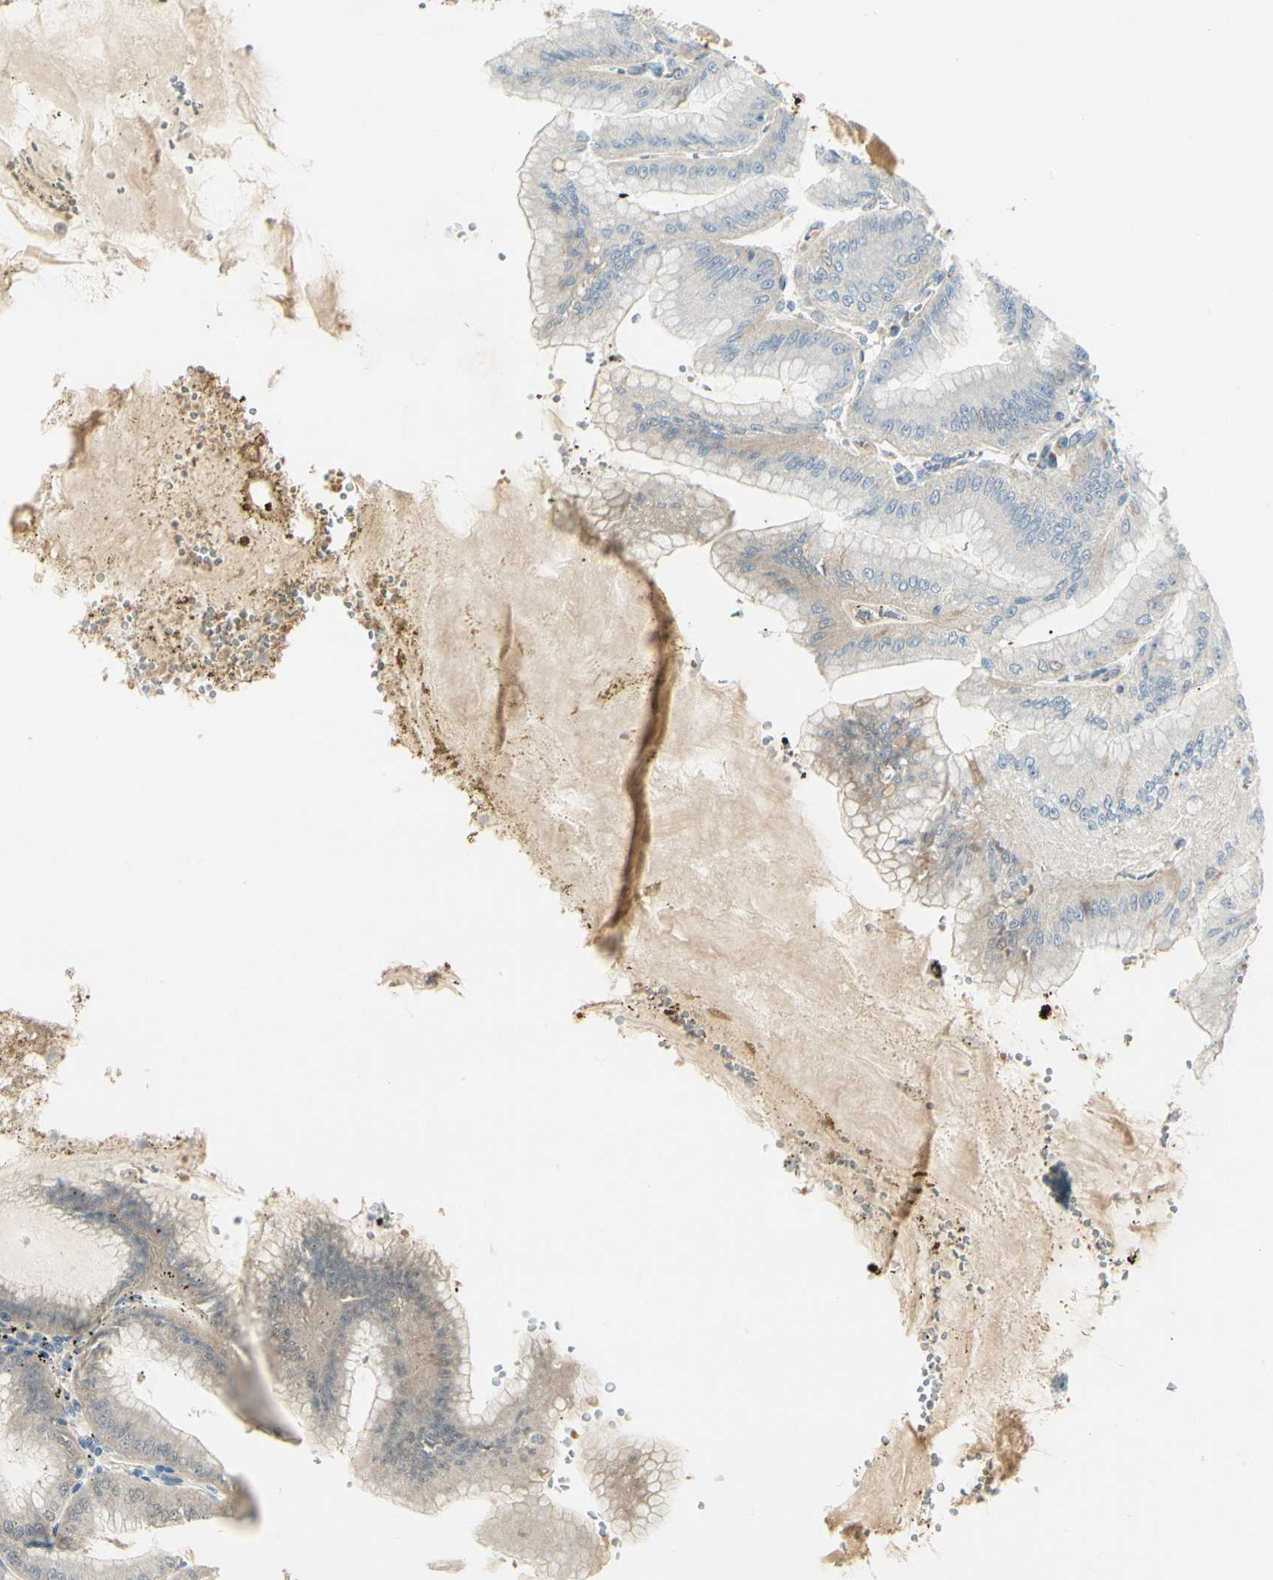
{"staining": {"intensity": "weak", "quantity": "25%-75%", "location": "cytoplasmic/membranous"}, "tissue": "stomach", "cell_type": "Glandular cells", "image_type": "normal", "snomed": [{"axis": "morphology", "description": "Normal tissue, NOS"}, {"axis": "topography", "description": "Stomach, lower"}], "caption": "About 25%-75% of glandular cells in normal human stomach demonstrate weak cytoplasmic/membranous protein staining as visualized by brown immunohistochemical staining.", "gene": "ABCA3", "patient": {"sex": "male", "age": 71}}